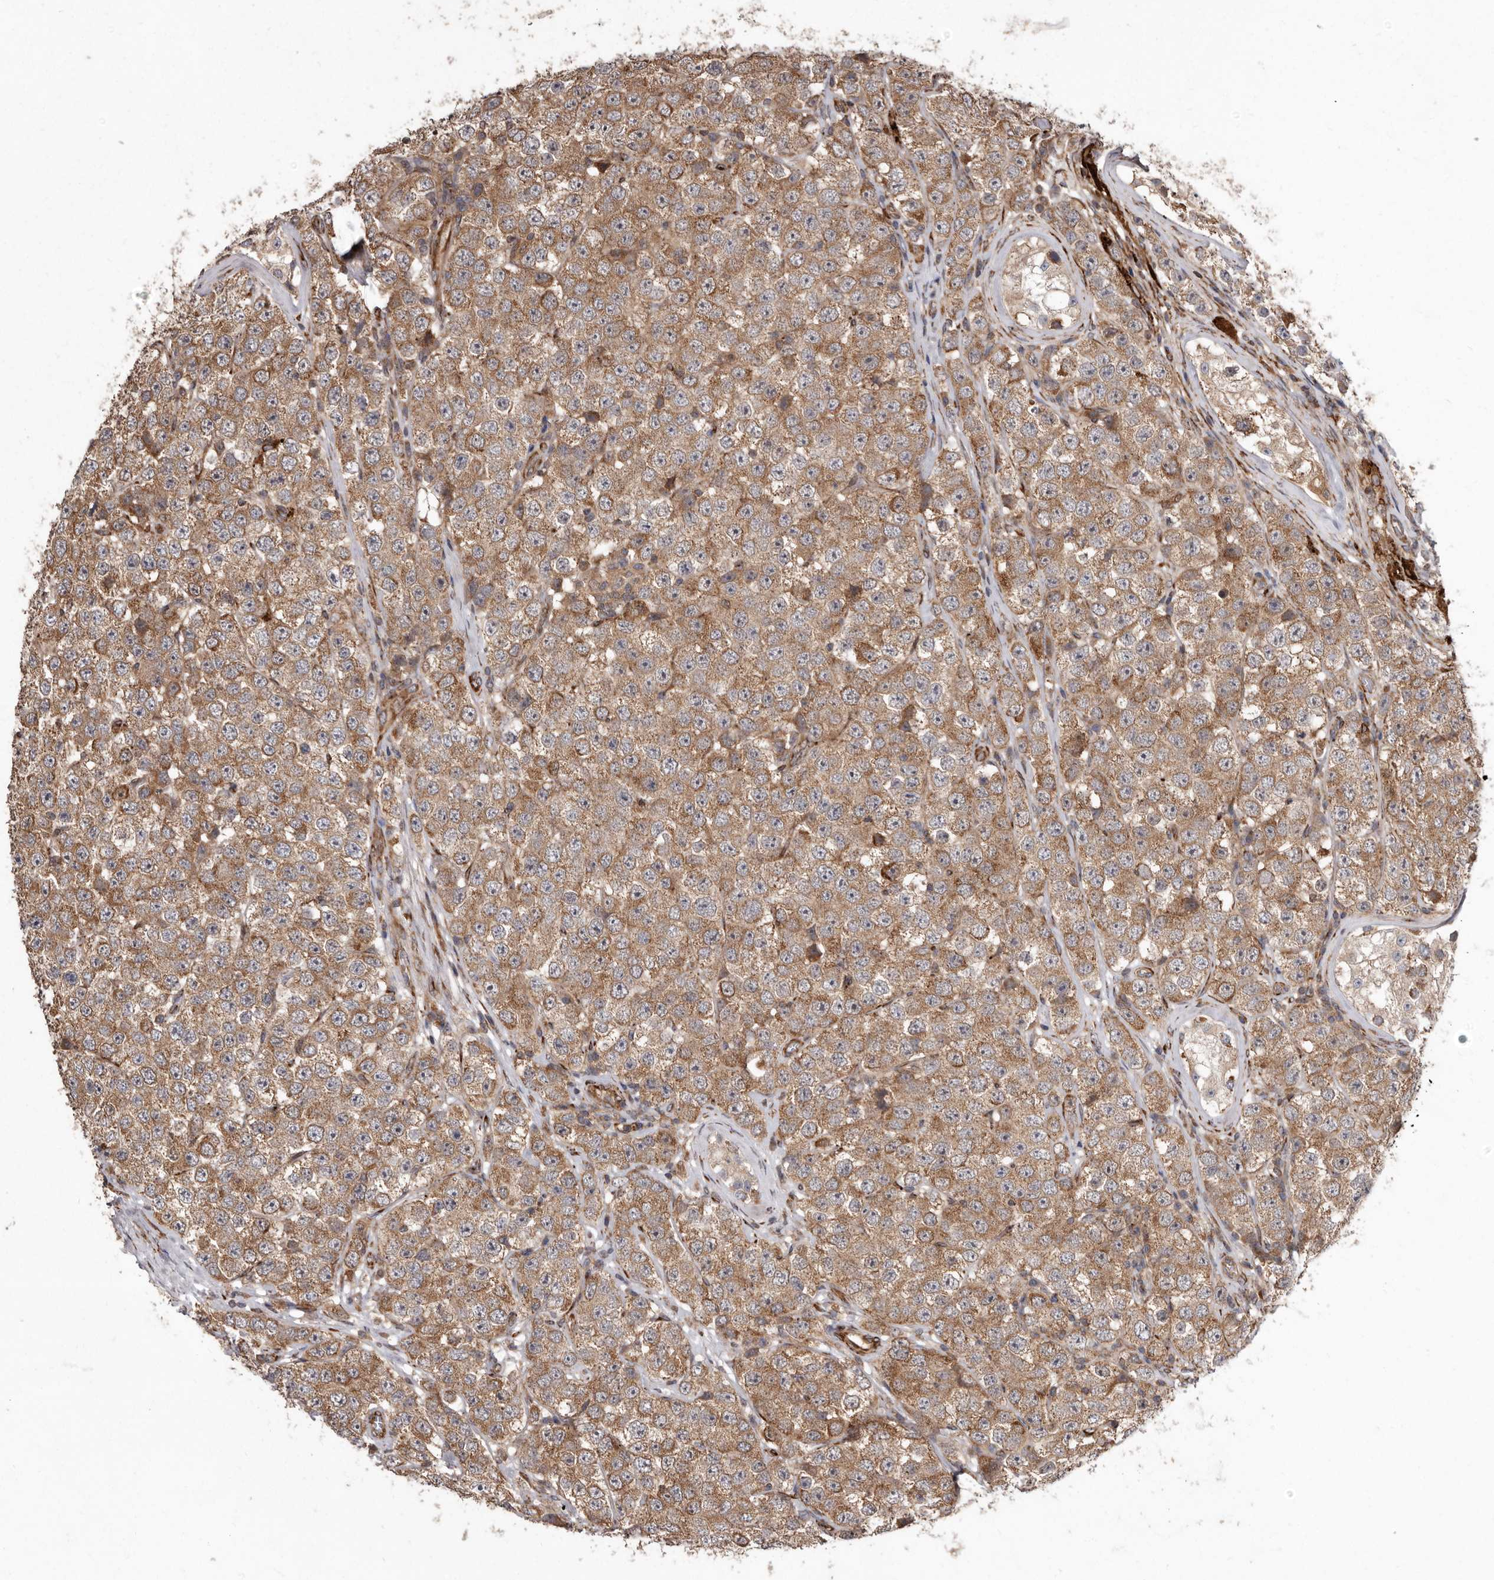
{"staining": {"intensity": "moderate", "quantity": ">75%", "location": "cytoplasmic/membranous"}, "tissue": "testis cancer", "cell_type": "Tumor cells", "image_type": "cancer", "snomed": [{"axis": "morphology", "description": "Seminoma, NOS"}, {"axis": "topography", "description": "Testis"}], "caption": "Immunohistochemistry (DAB (3,3'-diaminobenzidine)) staining of testis cancer (seminoma) displays moderate cytoplasmic/membranous protein expression in approximately >75% of tumor cells. The protein of interest is stained brown, and the nuclei are stained in blue (DAB (3,3'-diaminobenzidine) IHC with brightfield microscopy, high magnification).", "gene": "FLAD1", "patient": {"sex": "male", "age": 28}}